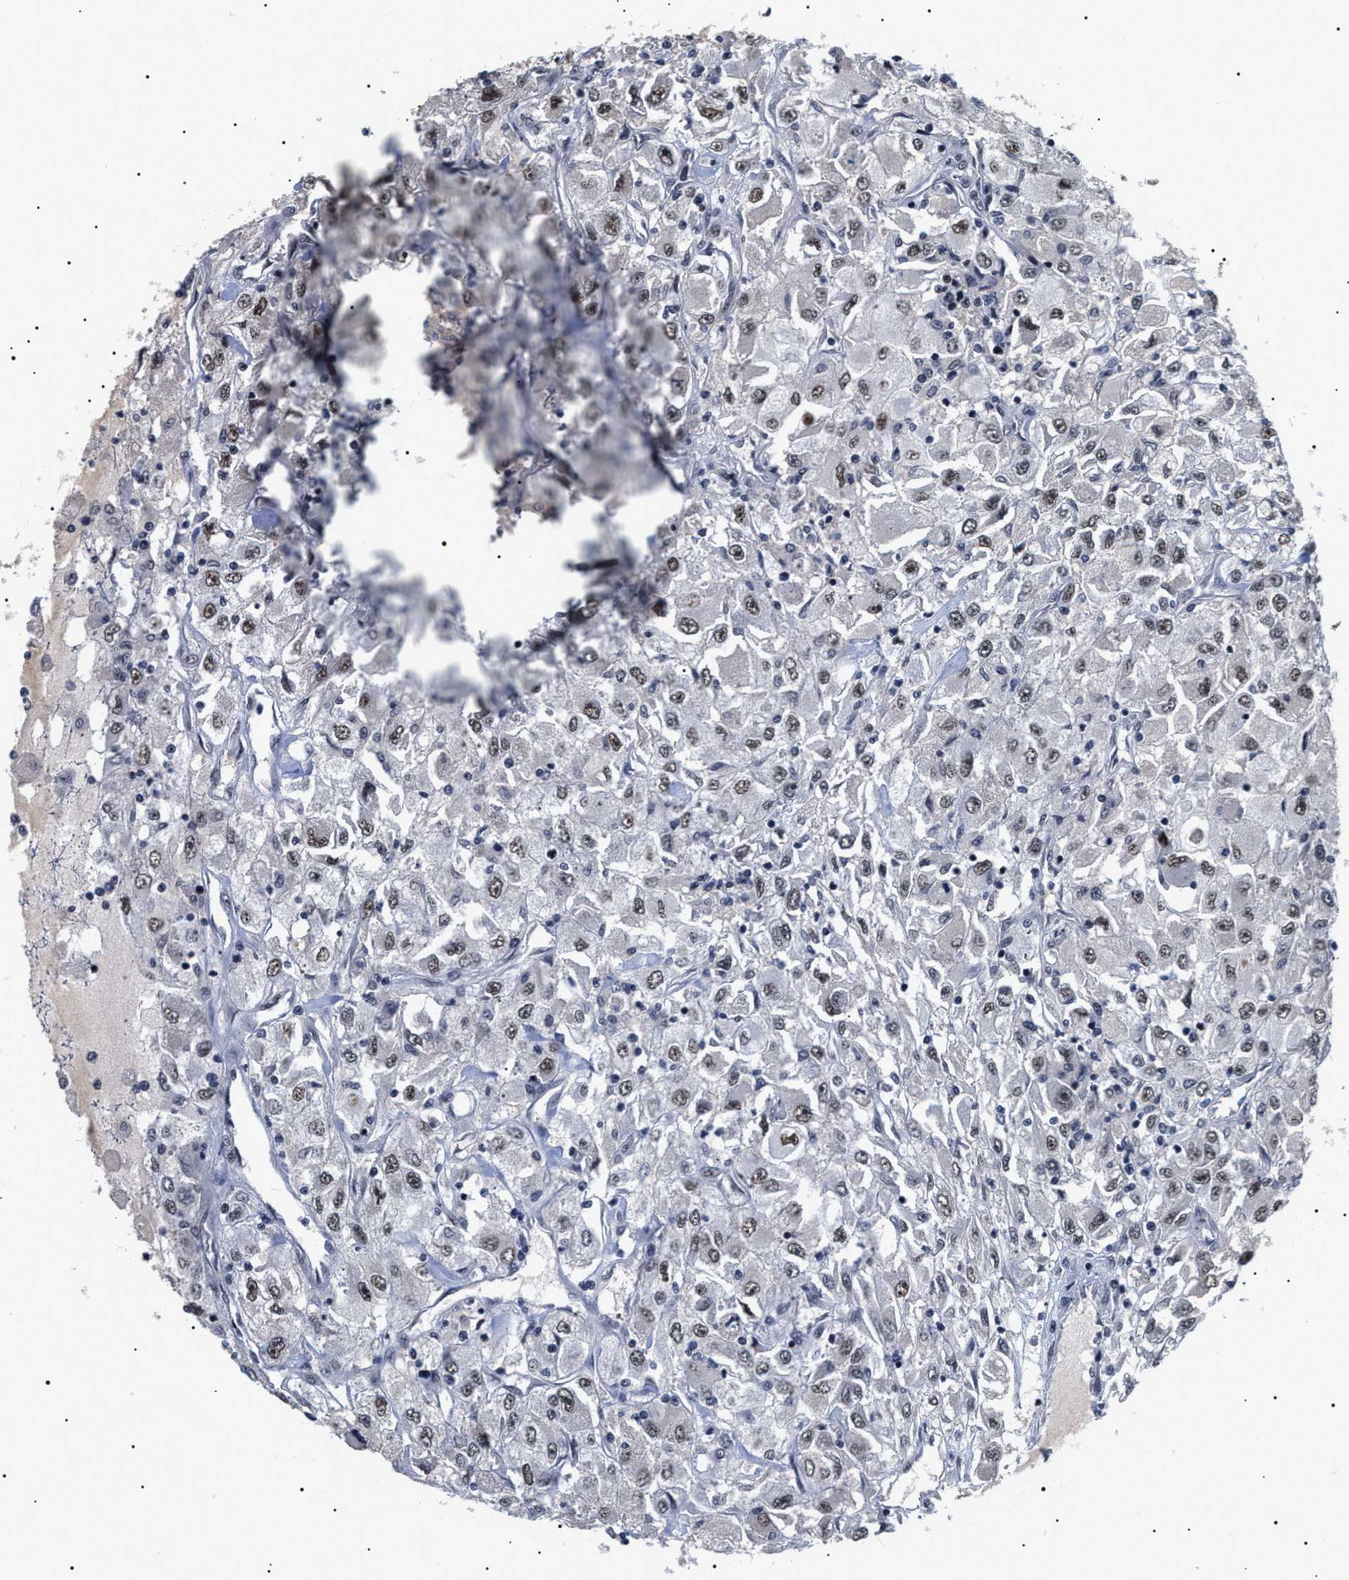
{"staining": {"intensity": "moderate", "quantity": ">75%", "location": "nuclear"}, "tissue": "renal cancer", "cell_type": "Tumor cells", "image_type": "cancer", "snomed": [{"axis": "morphology", "description": "Adenocarcinoma, NOS"}, {"axis": "topography", "description": "Kidney"}], "caption": "Tumor cells display moderate nuclear staining in approximately >75% of cells in renal cancer. The staining is performed using DAB (3,3'-diaminobenzidine) brown chromogen to label protein expression. The nuclei are counter-stained blue using hematoxylin.", "gene": "CAAP1", "patient": {"sex": "female", "age": 52}}